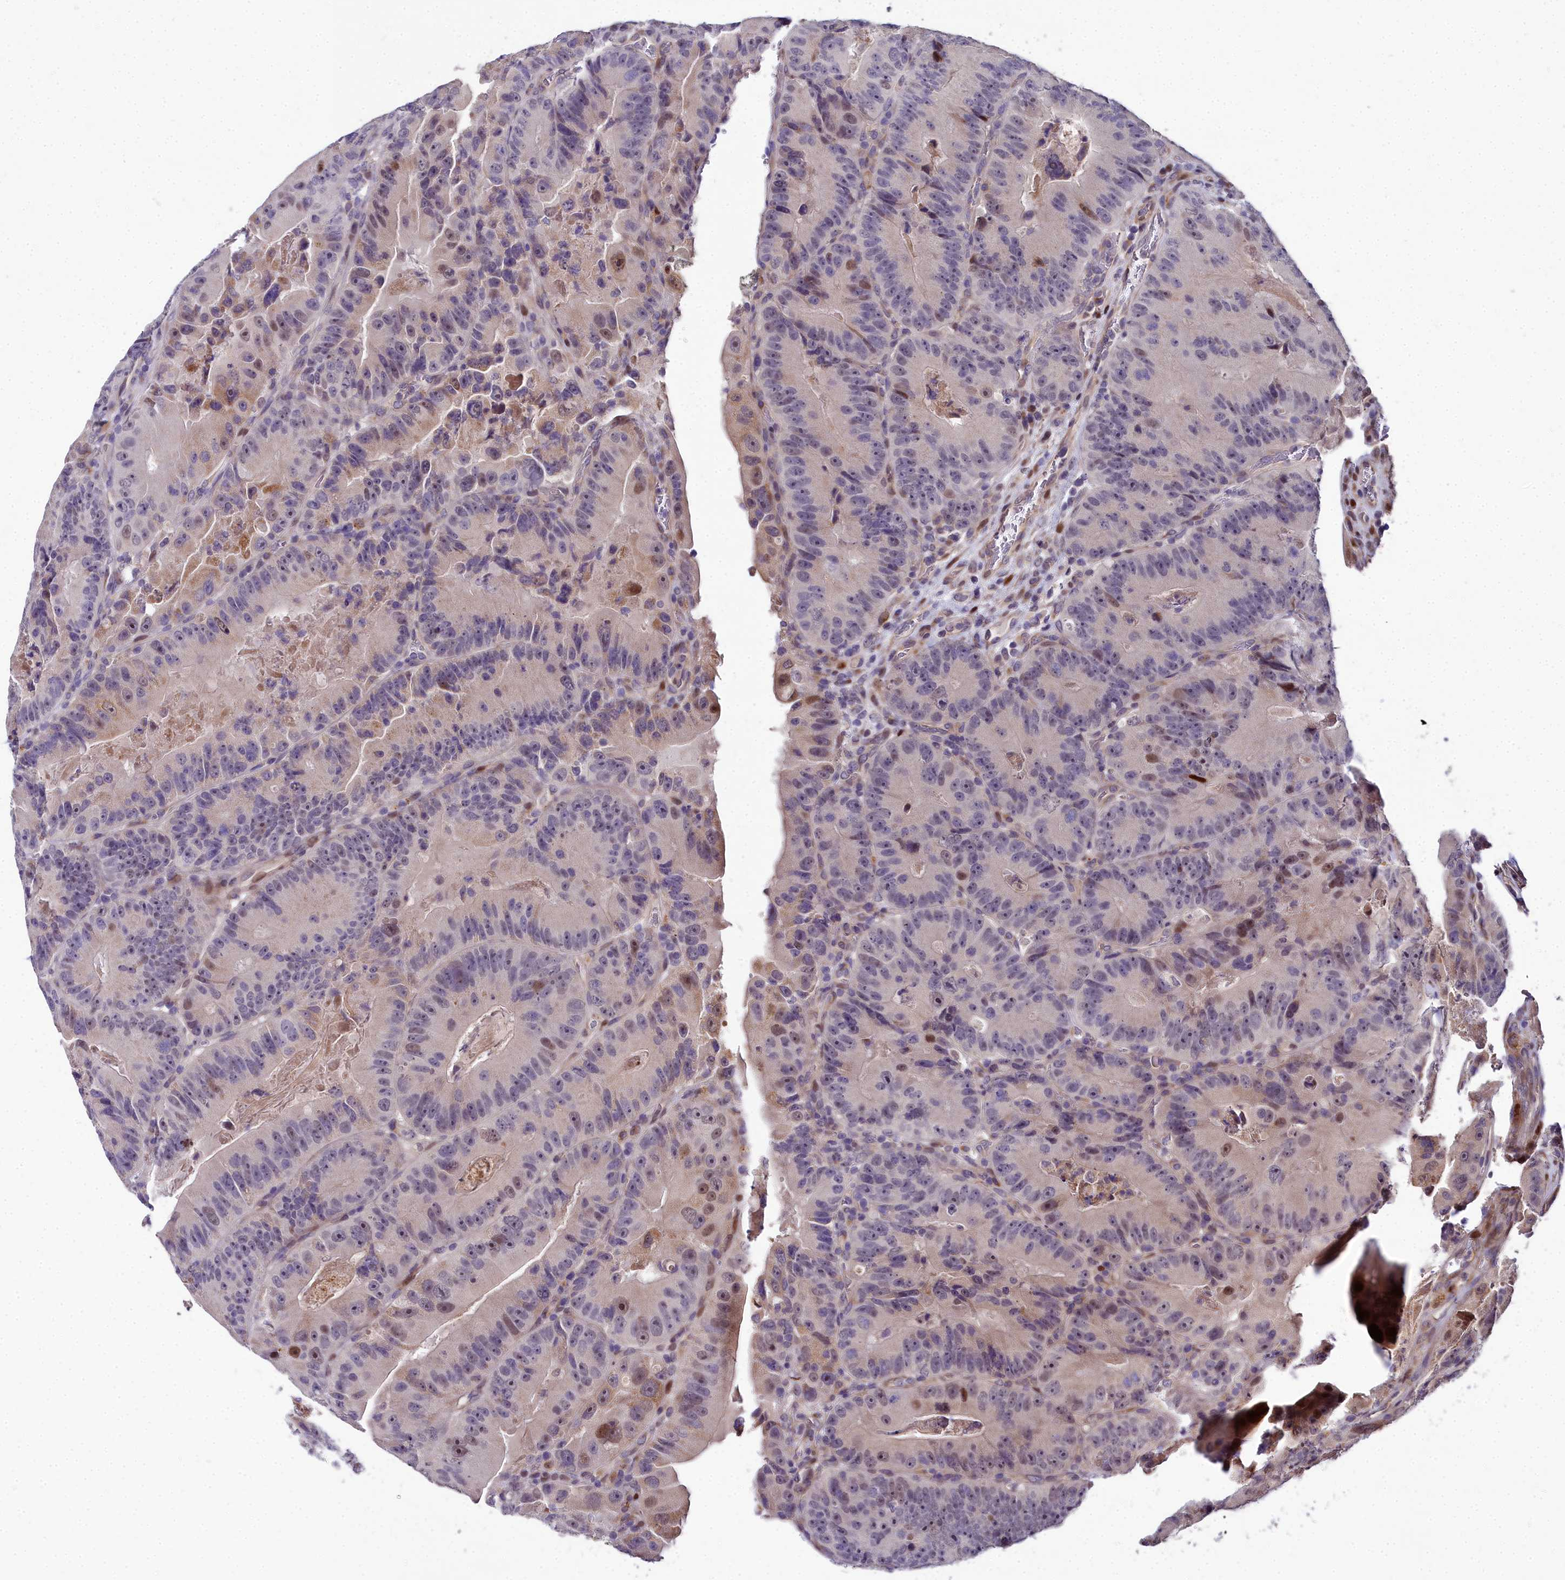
{"staining": {"intensity": "moderate", "quantity": "<25%", "location": "nuclear"}, "tissue": "colorectal cancer", "cell_type": "Tumor cells", "image_type": "cancer", "snomed": [{"axis": "morphology", "description": "Adenocarcinoma, NOS"}, {"axis": "topography", "description": "Colon"}], "caption": "This is an image of IHC staining of colorectal cancer (adenocarcinoma), which shows moderate staining in the nuclear of tumor cells.", "gene": "AP1M1", "patient": {"sex": "female", "age": 86}}